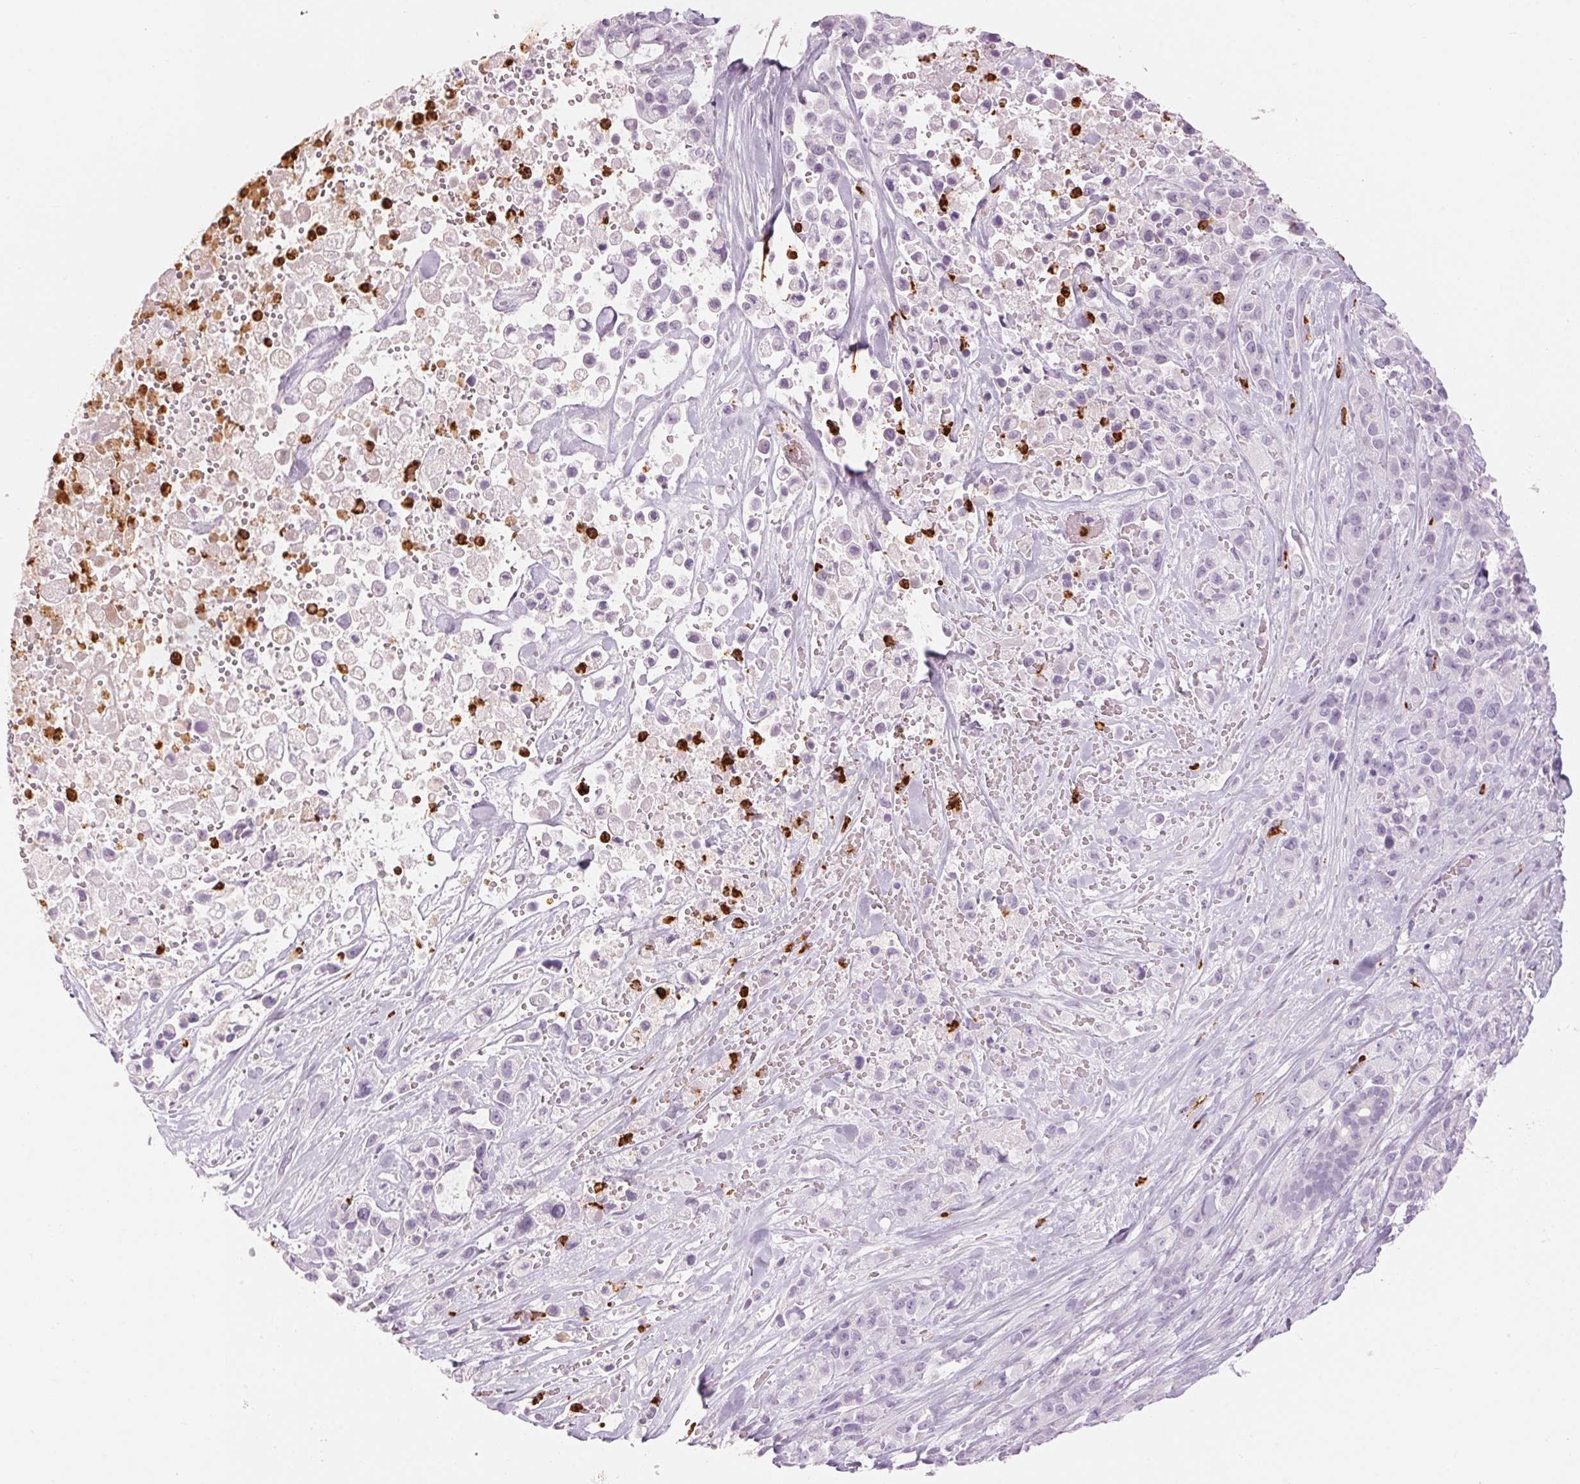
{"staining": {"intensity": "negative", "quantity": "none", "location": "none"}, "tissue": "pancreatic cancer", "cell_type": "Tumor cells", "image_type": "cancer", "snomed": [{"axis": "morphology", "description": "Adenocarcinoma, NOS"}, {"axis": "topography", "description": "Pancreas"}], "caption": "A high-resolution image shows immunohistochemistry (IHC) staining of adenocarcinoma (pancreatic), which demonstrates no significant positivity in tumor cells.", "gene": "KLK7", "patient": {"sex": "male", "age": 44}}